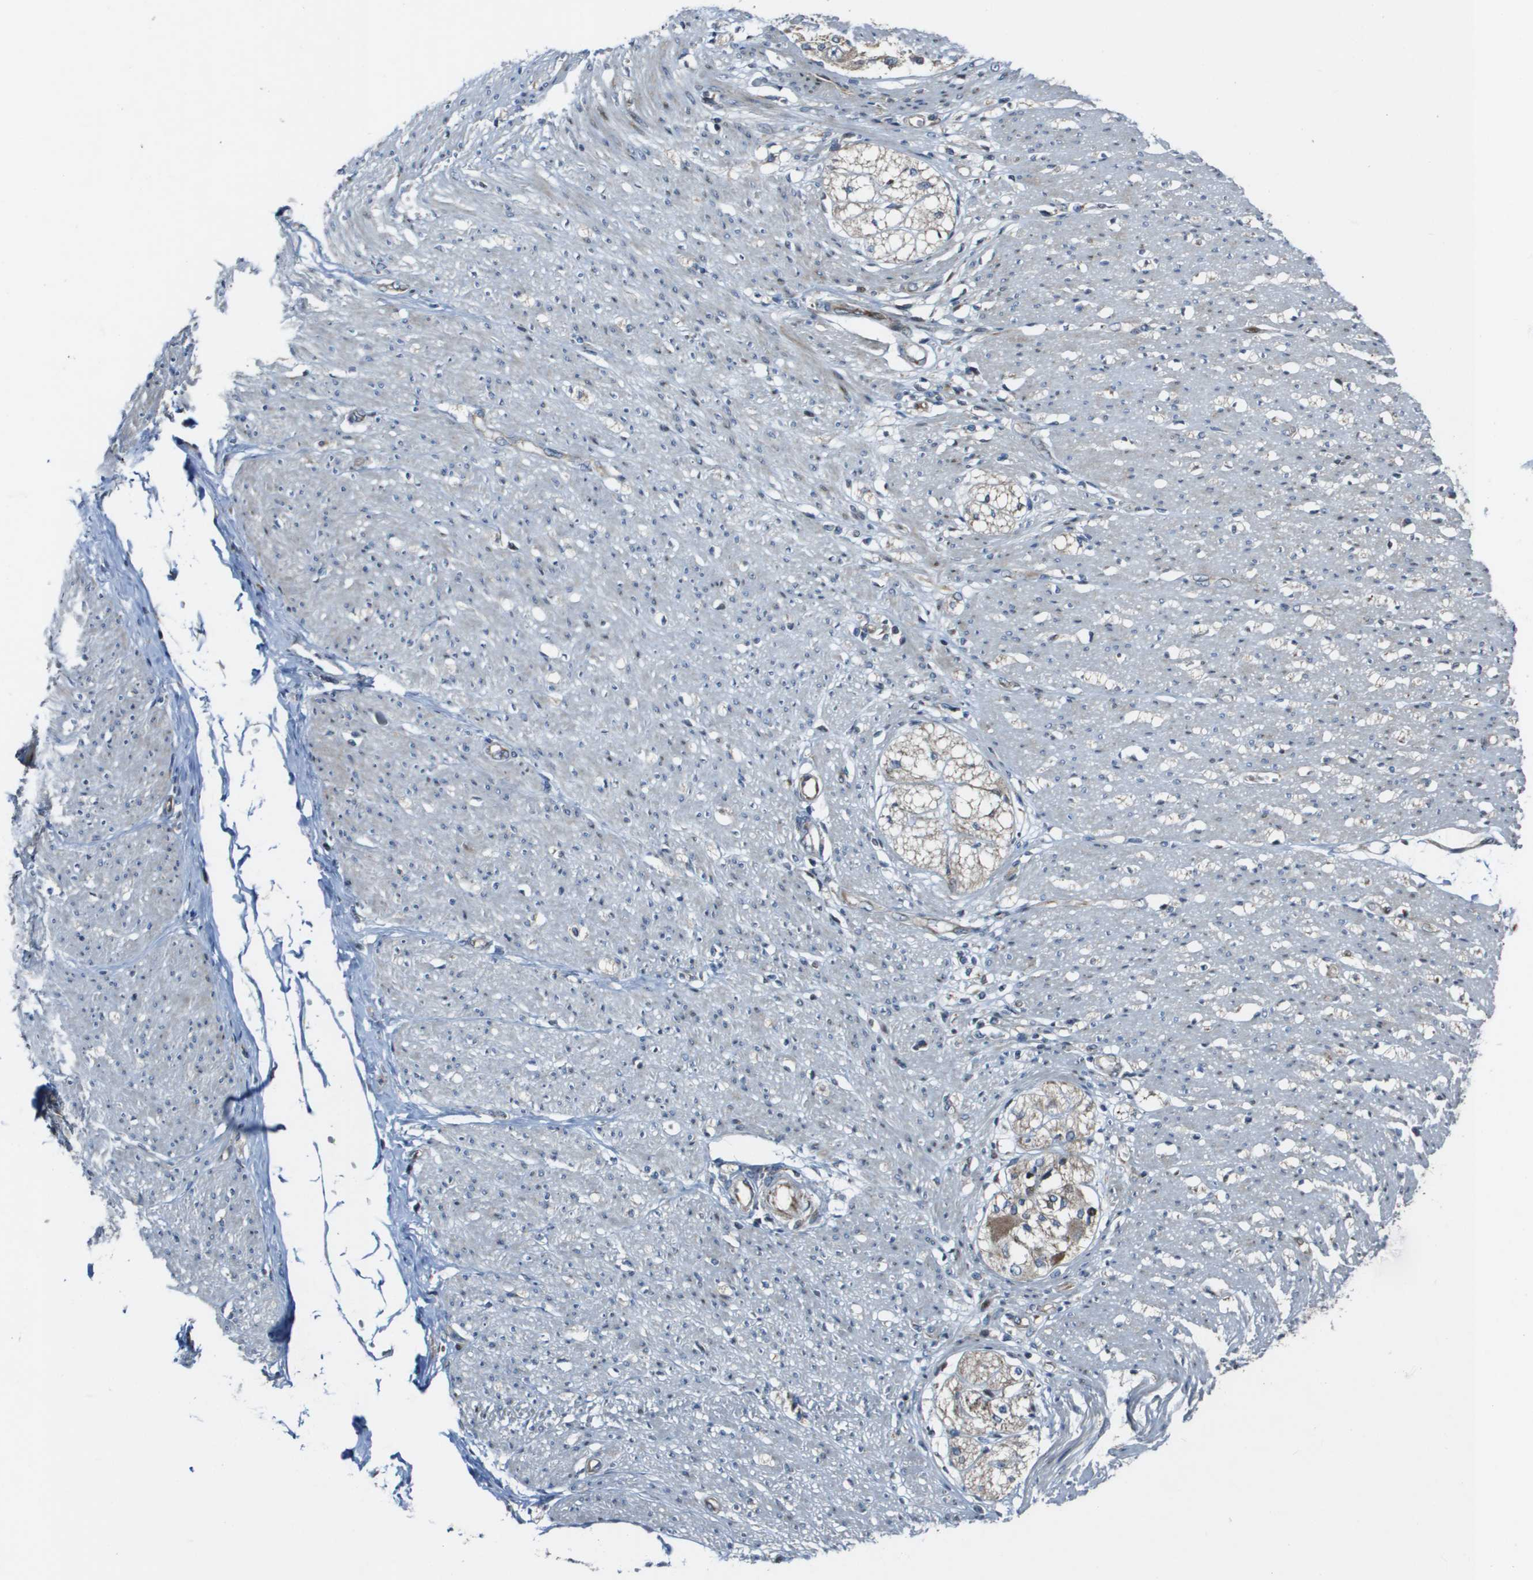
{"staining": {"intensity": "negative", "quantity": "none", "location": "none"}, "tissue": "adipose tissue", "cell_type": "Adipocytes", "image_type": "normal", "snomed": [{"axis": "morphology", "description": "Normal tissue, NOS"}, {"axis": "morphology", "description": "Adenocarcinoma, NOS"}, {"axis": "topography", "description": "Colon"}, {"axis": "topography", "description": "Peripheral nerve tissue"}], "caption": "Immunohistochemistry (IHC) of normal adipose tissue reveals no expression in adipocytes.", "gene": "MGAT3", "patient": {"sex": "male", "age": 14}}